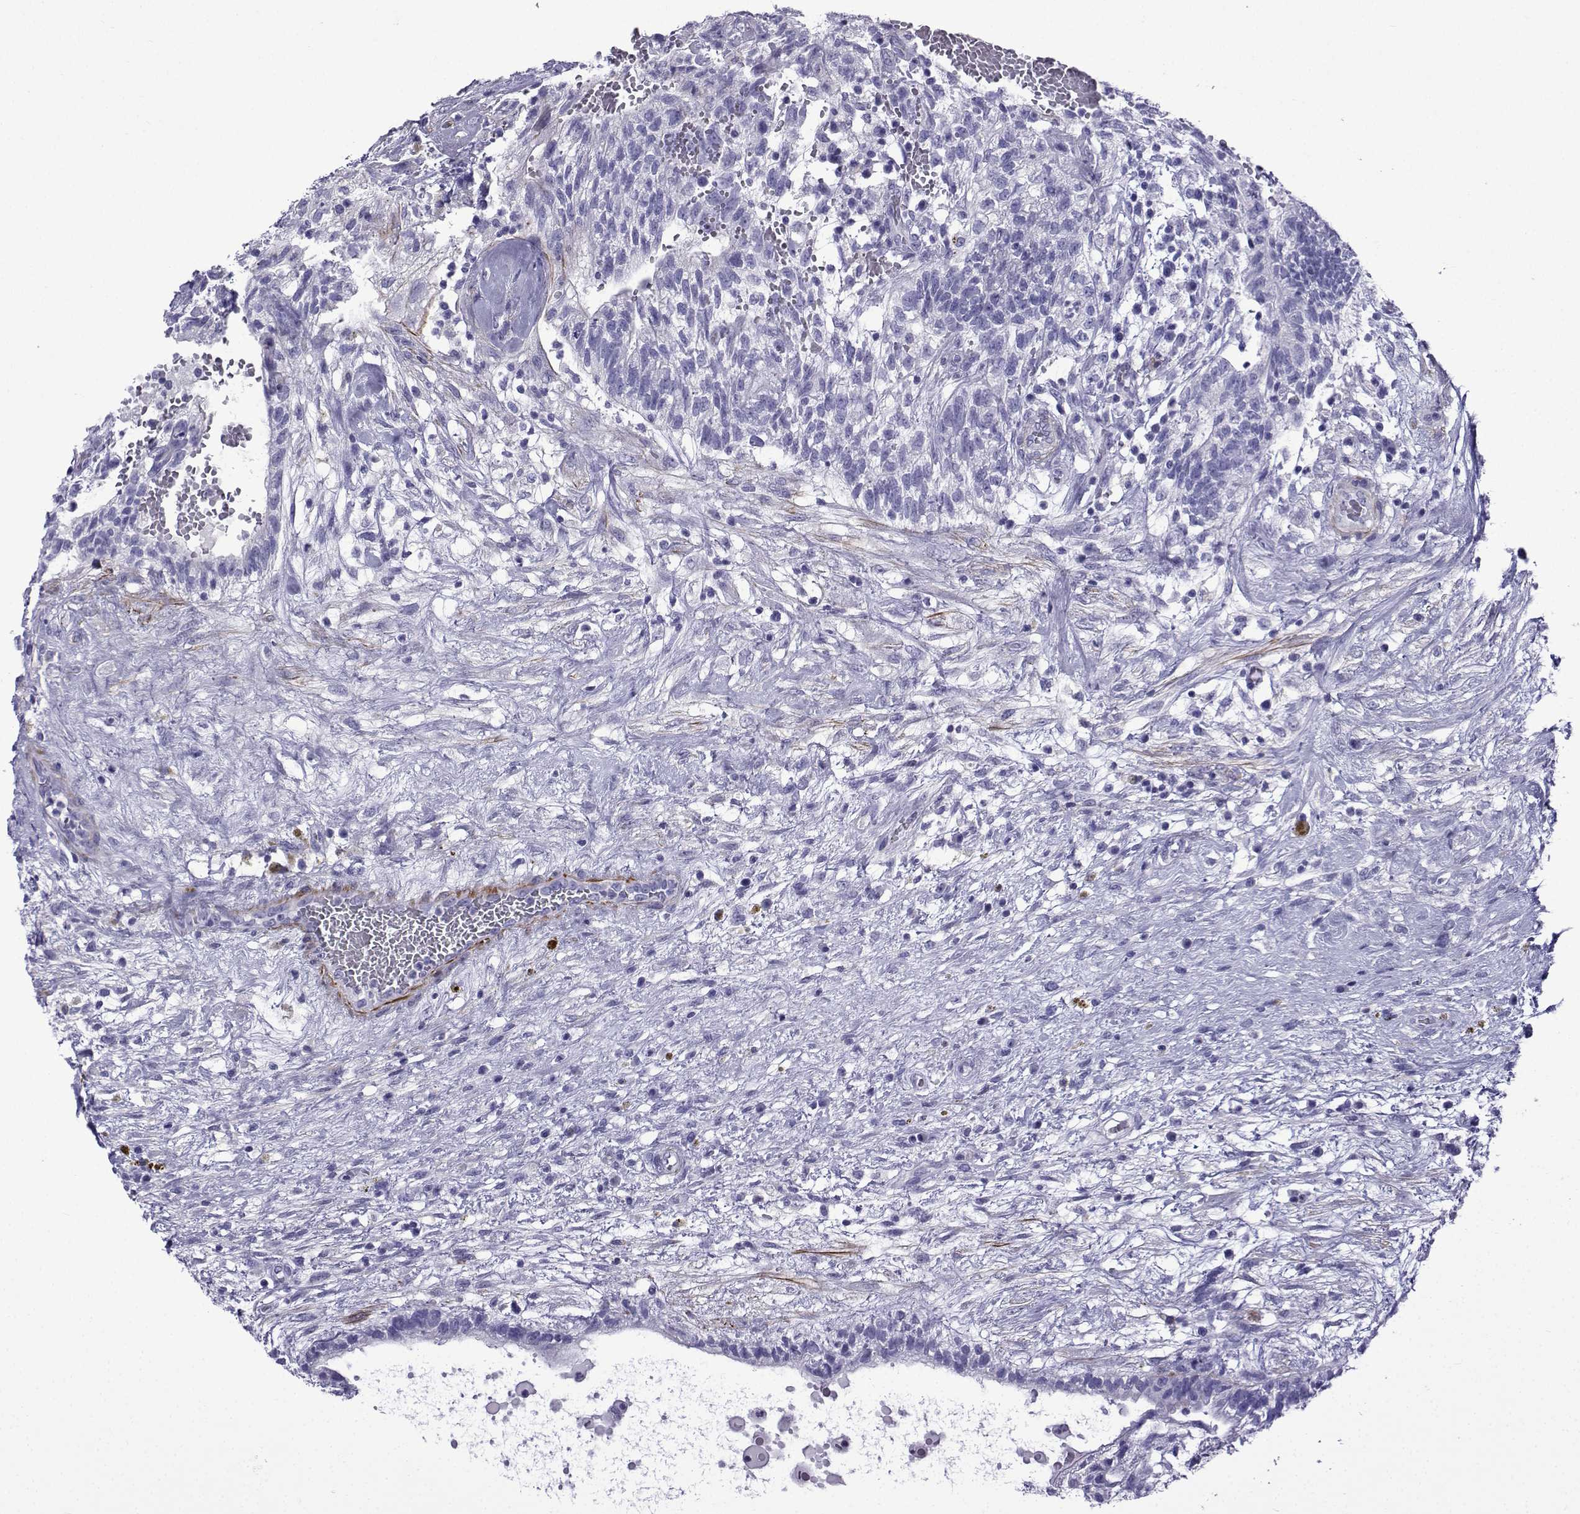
{"staining": {"intensity": "negative", "quantity": "none", "location": "none"}, "tissue": "testis cancer", "cell_type": "Tumor cells", "image_type": "cancer", "snomed": [{"axis": "morphology", "description": "Normal tissue, NOS"}, {"axis": "morphology", "description": "Carcinoma, Embryonal, NOS"}, {"axis": "topography", "description": "Testis"}, {"axis": "topography", "description": "Epididymis"}], "caption": "DAB immunohistochemical staining of testis cancer (embryonal carcinoma) reveals no significant staining in tumor cells.", "gene": "KCNF1", "patient": {"sex": "male", "age": 32}}